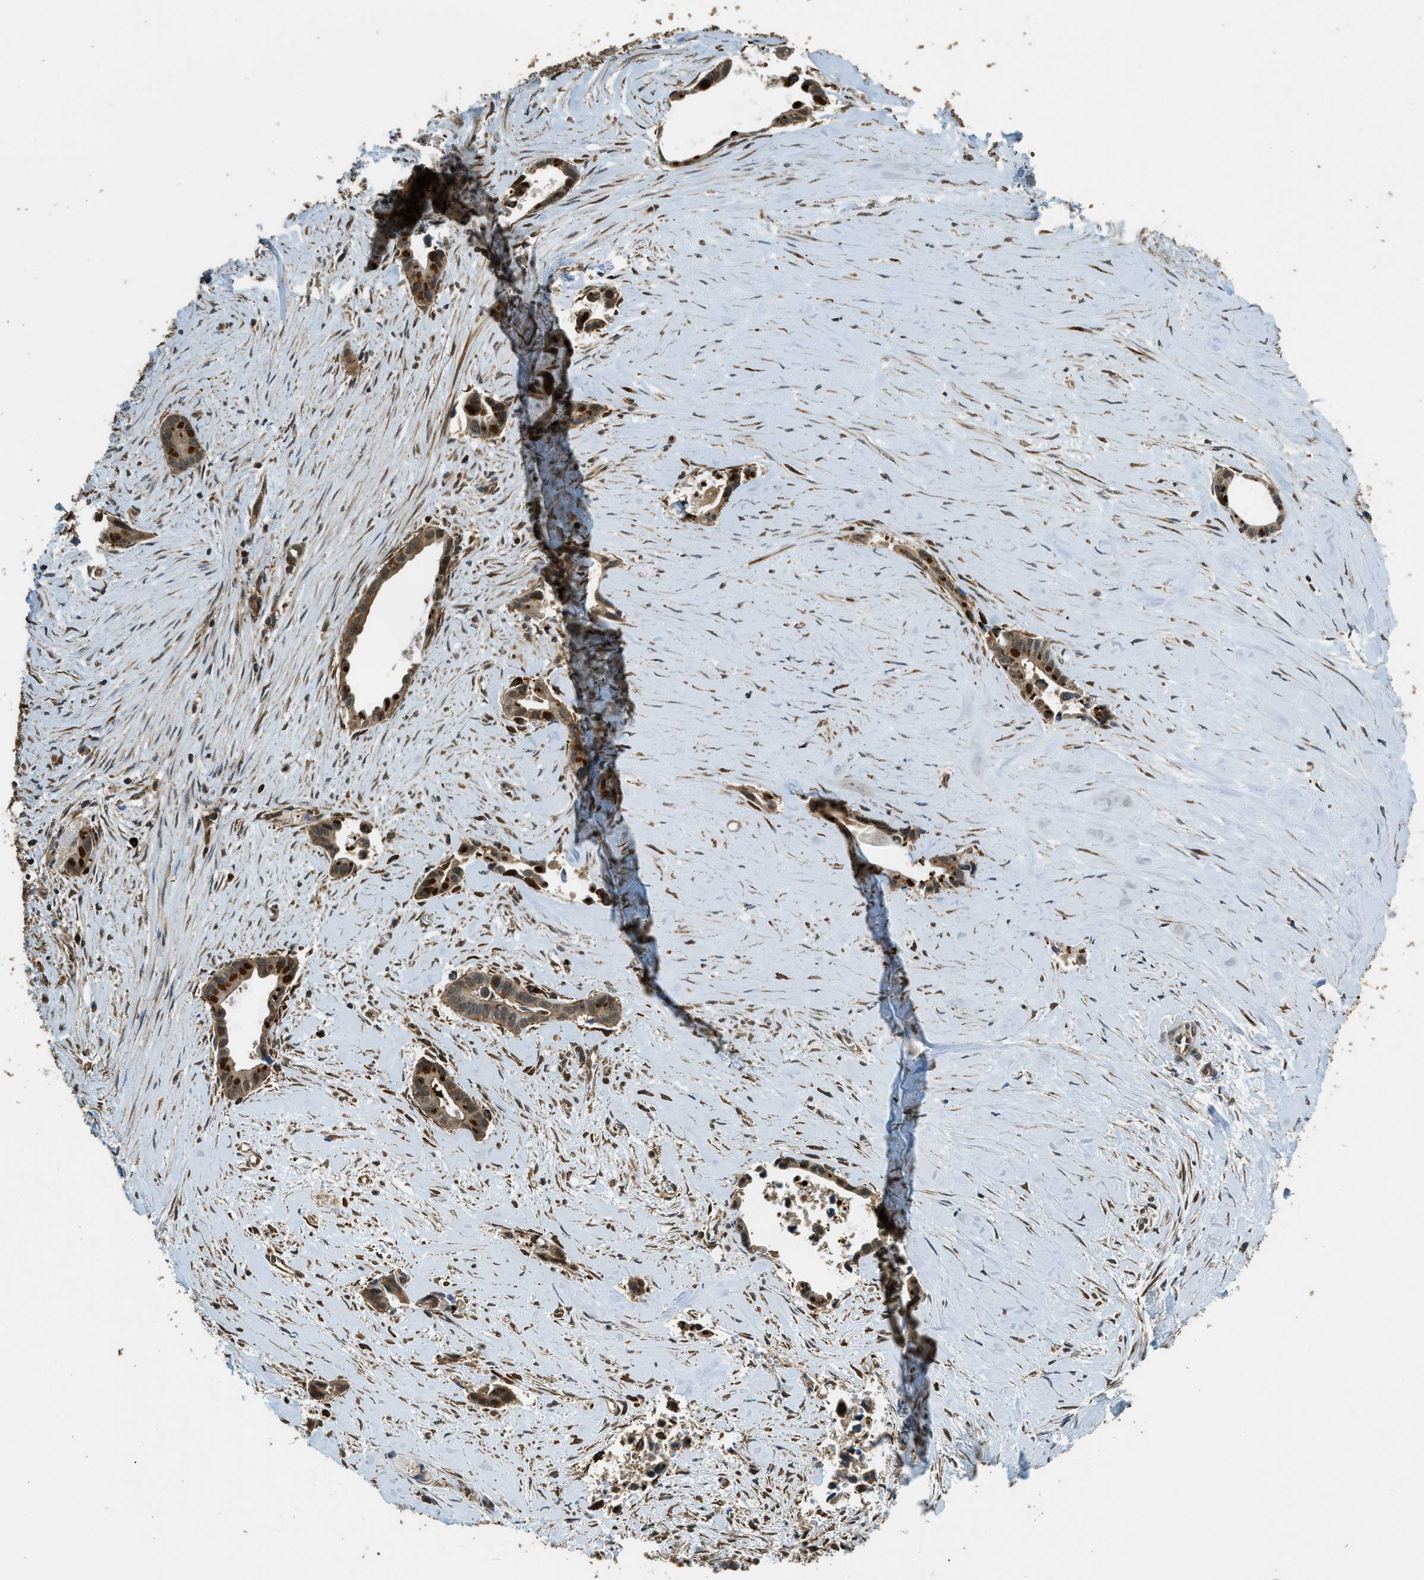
{"staining": {"intensity": "moderate", "quantity": ">75%", "location": "cytoplasmic/membranous,nuclear"}, "tissue": "liver cancer", "cell_type": "Tumor cells", "image_type": "cancer", "snomed": [{"axis": "morphology", "description": "Cholangiocarcinoma"}, {"axis": "topography", "description": "Liver"}], "caption": "Immunohistochemistry micrograph of neoplastic tissue: cholangiocarcinoma (liver) stained using IHC exhibits medium levels of moderate protein expression localized specifically in the cytoplasmic/membranous and nuclear of tumor cells, appearing as a cytoplasmic/membranous and nuclear brown color.", "gene": "PPP6R3", "patient": {"sex": "female", "age": 55}}